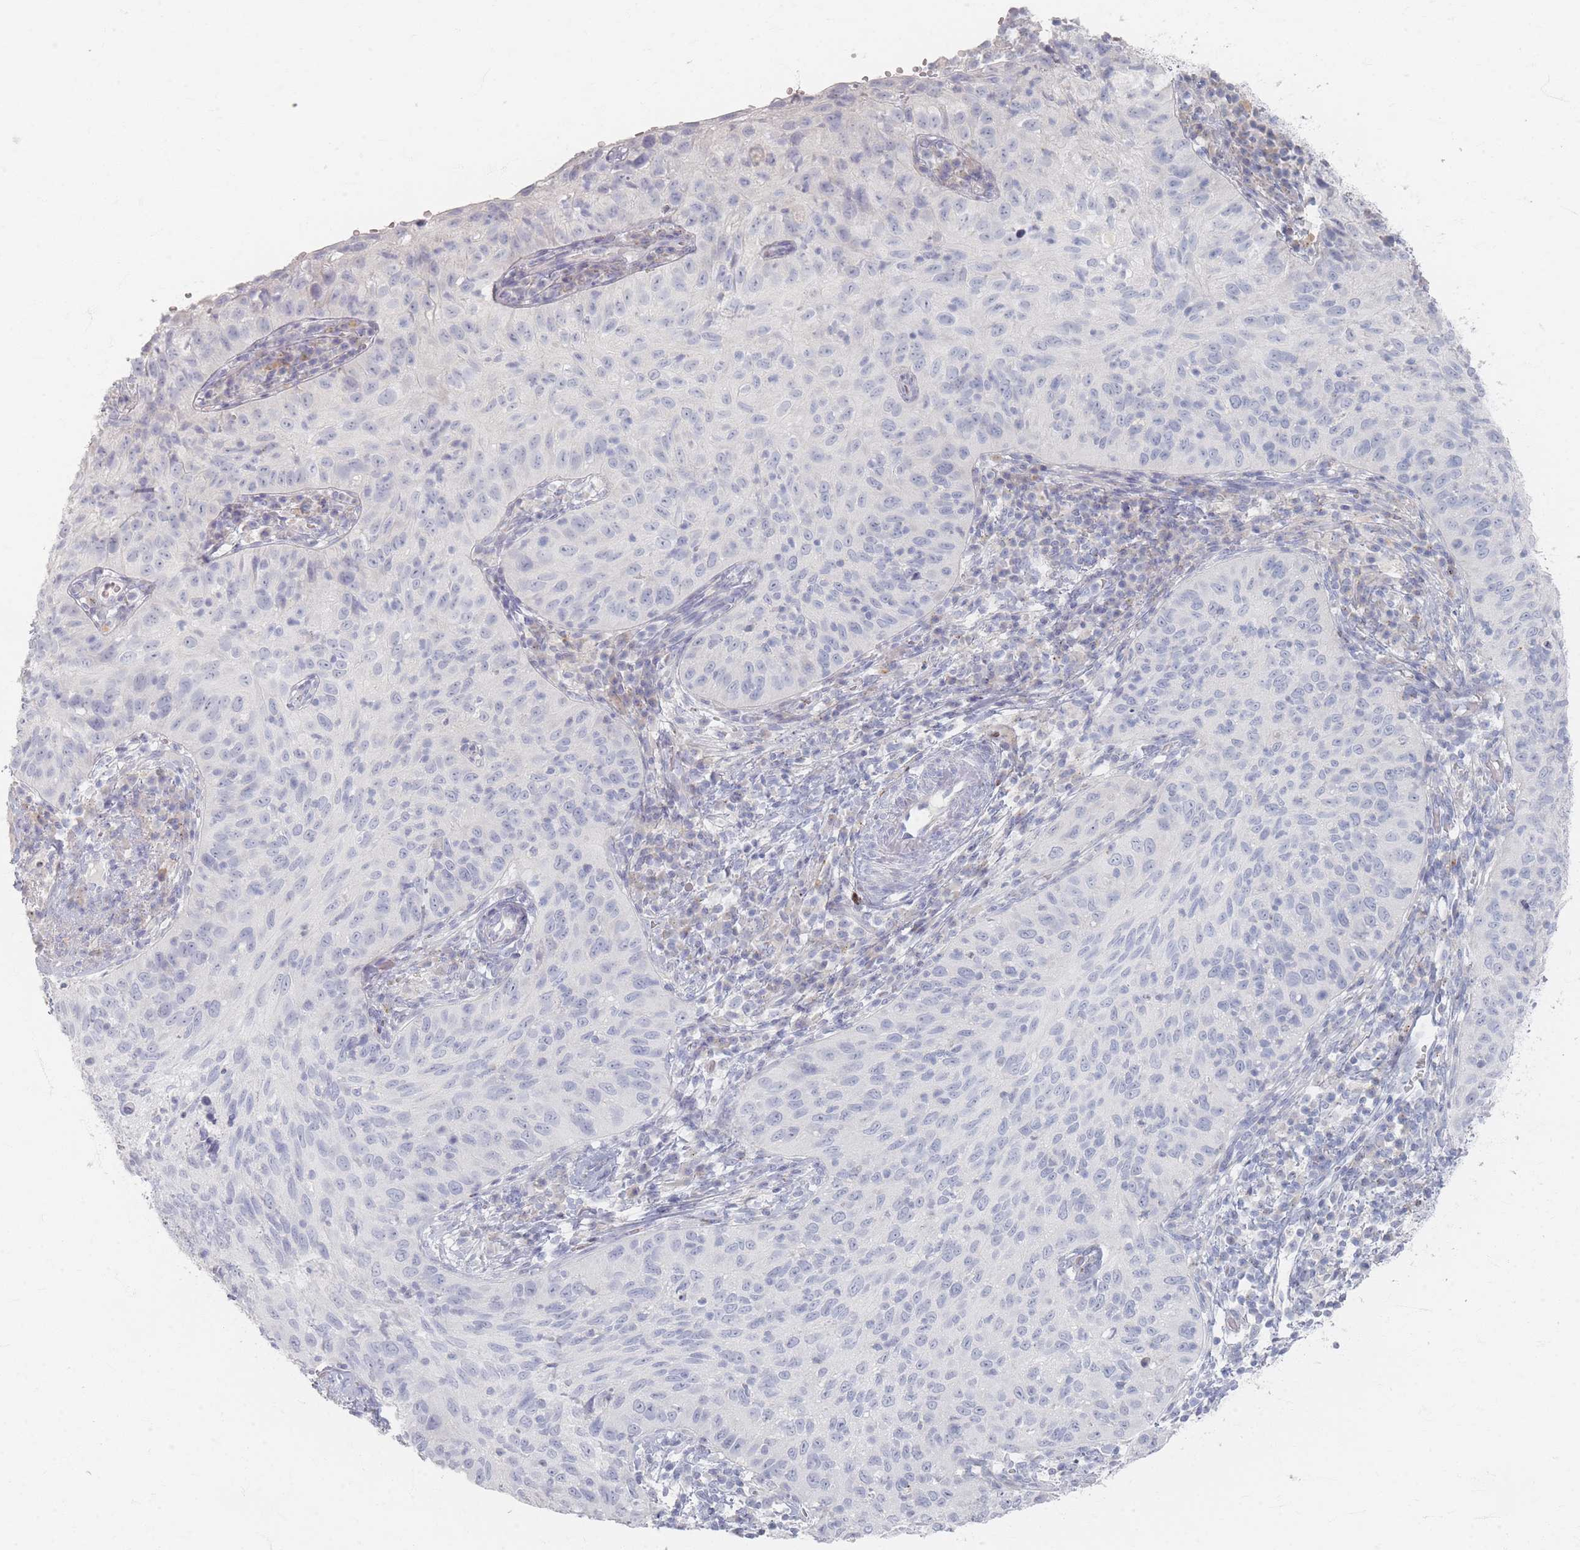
{"staining": {"intensity": "negative", "quantity": "none", "location": "none"}, "tissue": "cervical cancer", "cell_type": "Tumor cells", "image_type": "cancer", "snomed": [{"axis": "morphology", "description": "Squamous cell carcinoma, NOS"}, {"axis": "topography", "description": "Cervix"}], "caption": "Tumor cells show no significant protein expression in cervical squamous cell carcinoma.", "gene": "SLC2A11", "patient": {"sex": "female", "age": 30}}